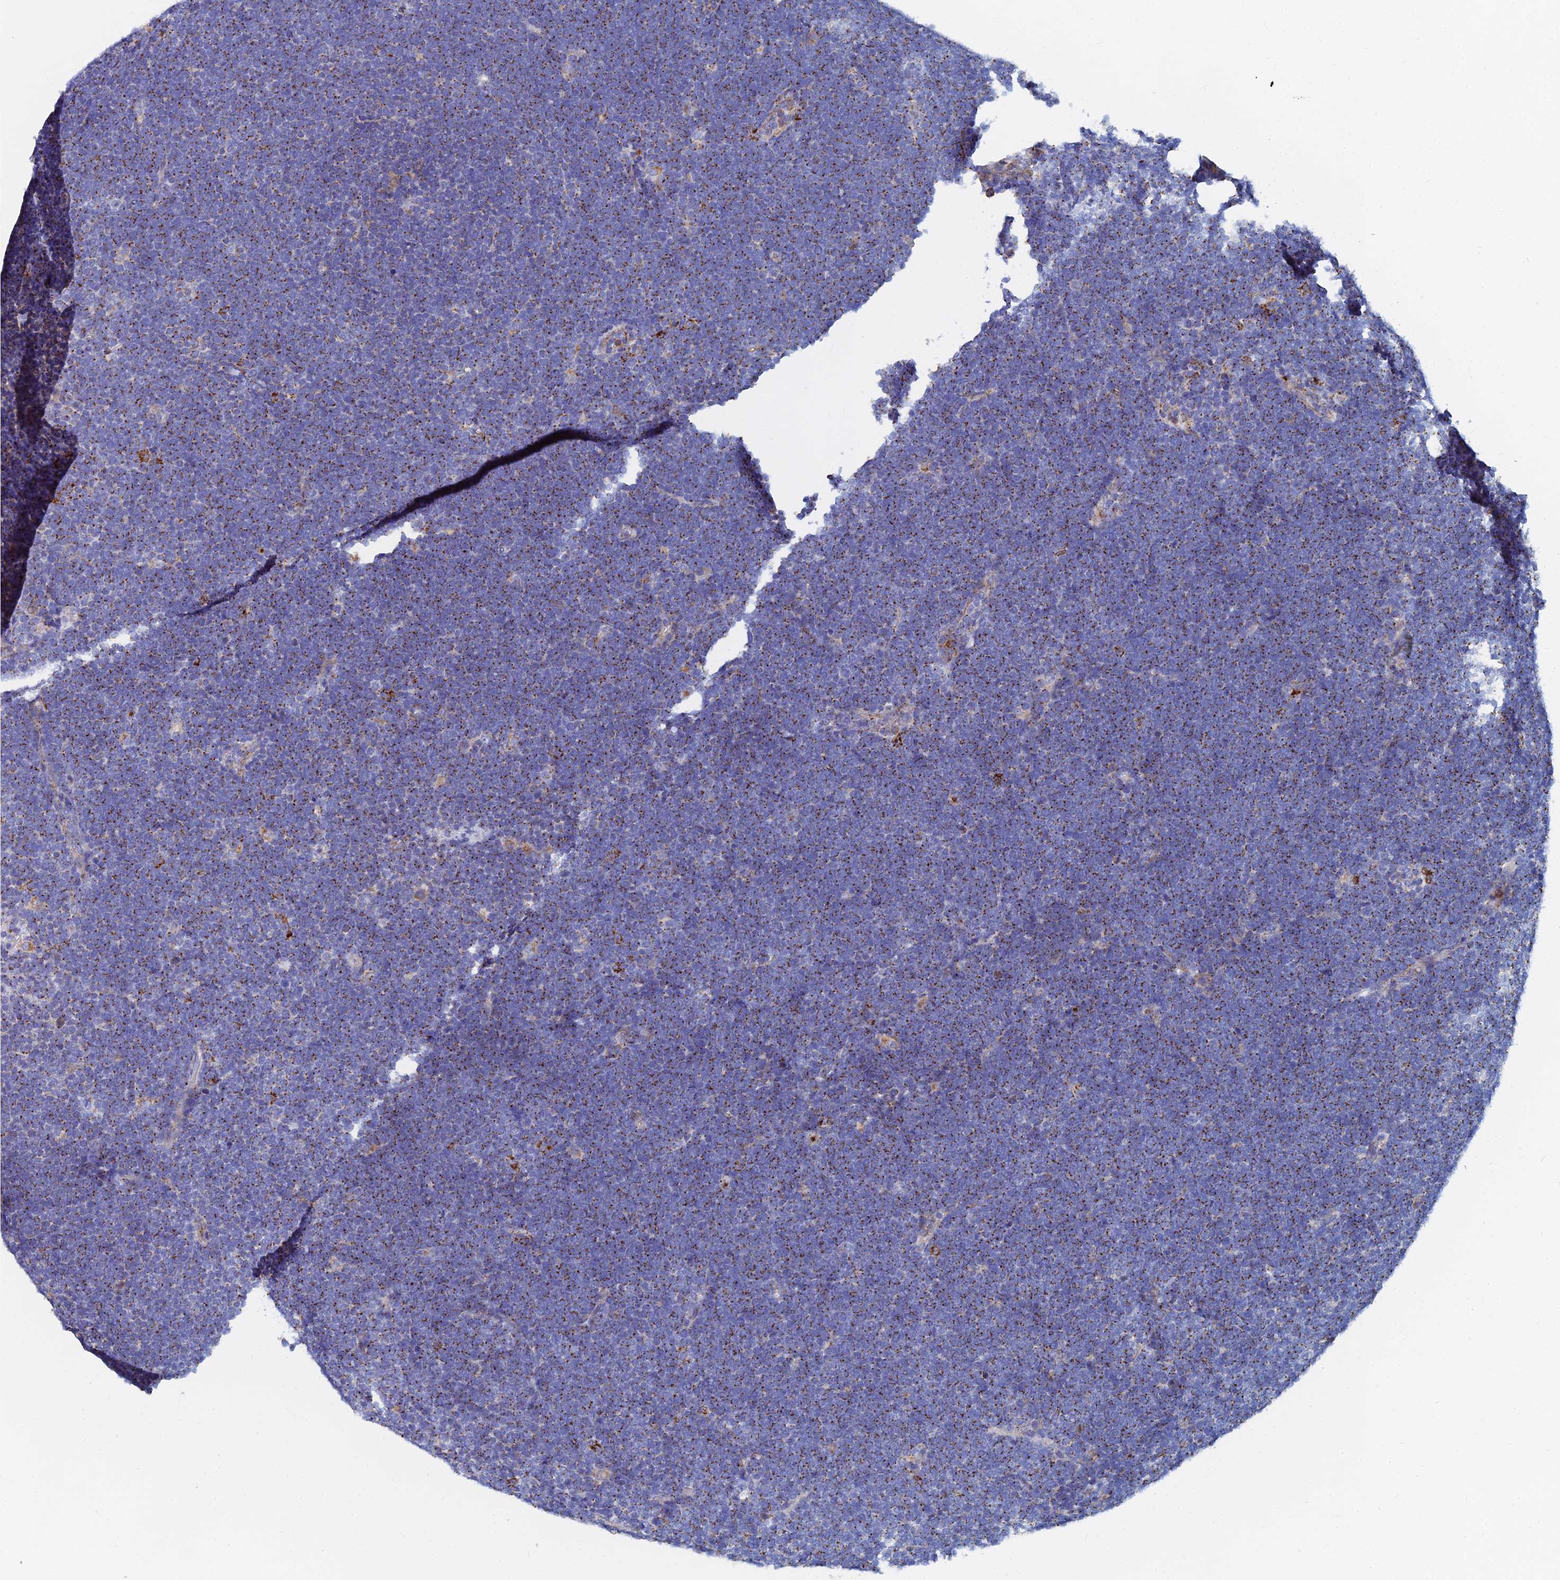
{"staining": {"intensity": "moderate", "quantity": ">75%", "location": "cytoplasmic/membranous"}, "tissue": "lymphoma", "cell_type": "Tumor cells", "image_type": "cancer", "snomed": [{"axis": "morphology", "description": "Malignant lymphoma, non-Hodgkin's type, High grade"}, {"axis": "topography", "description": "Lymph node"}], "caption": "Lymphoma was stained to show a protein in brown. There is medium levels of moderate cytoplasmic/membranous positivity in approximately >75% of tumor cells.", "gene": "SPNS1", "patient": {"sex": "male", "age": 13}}